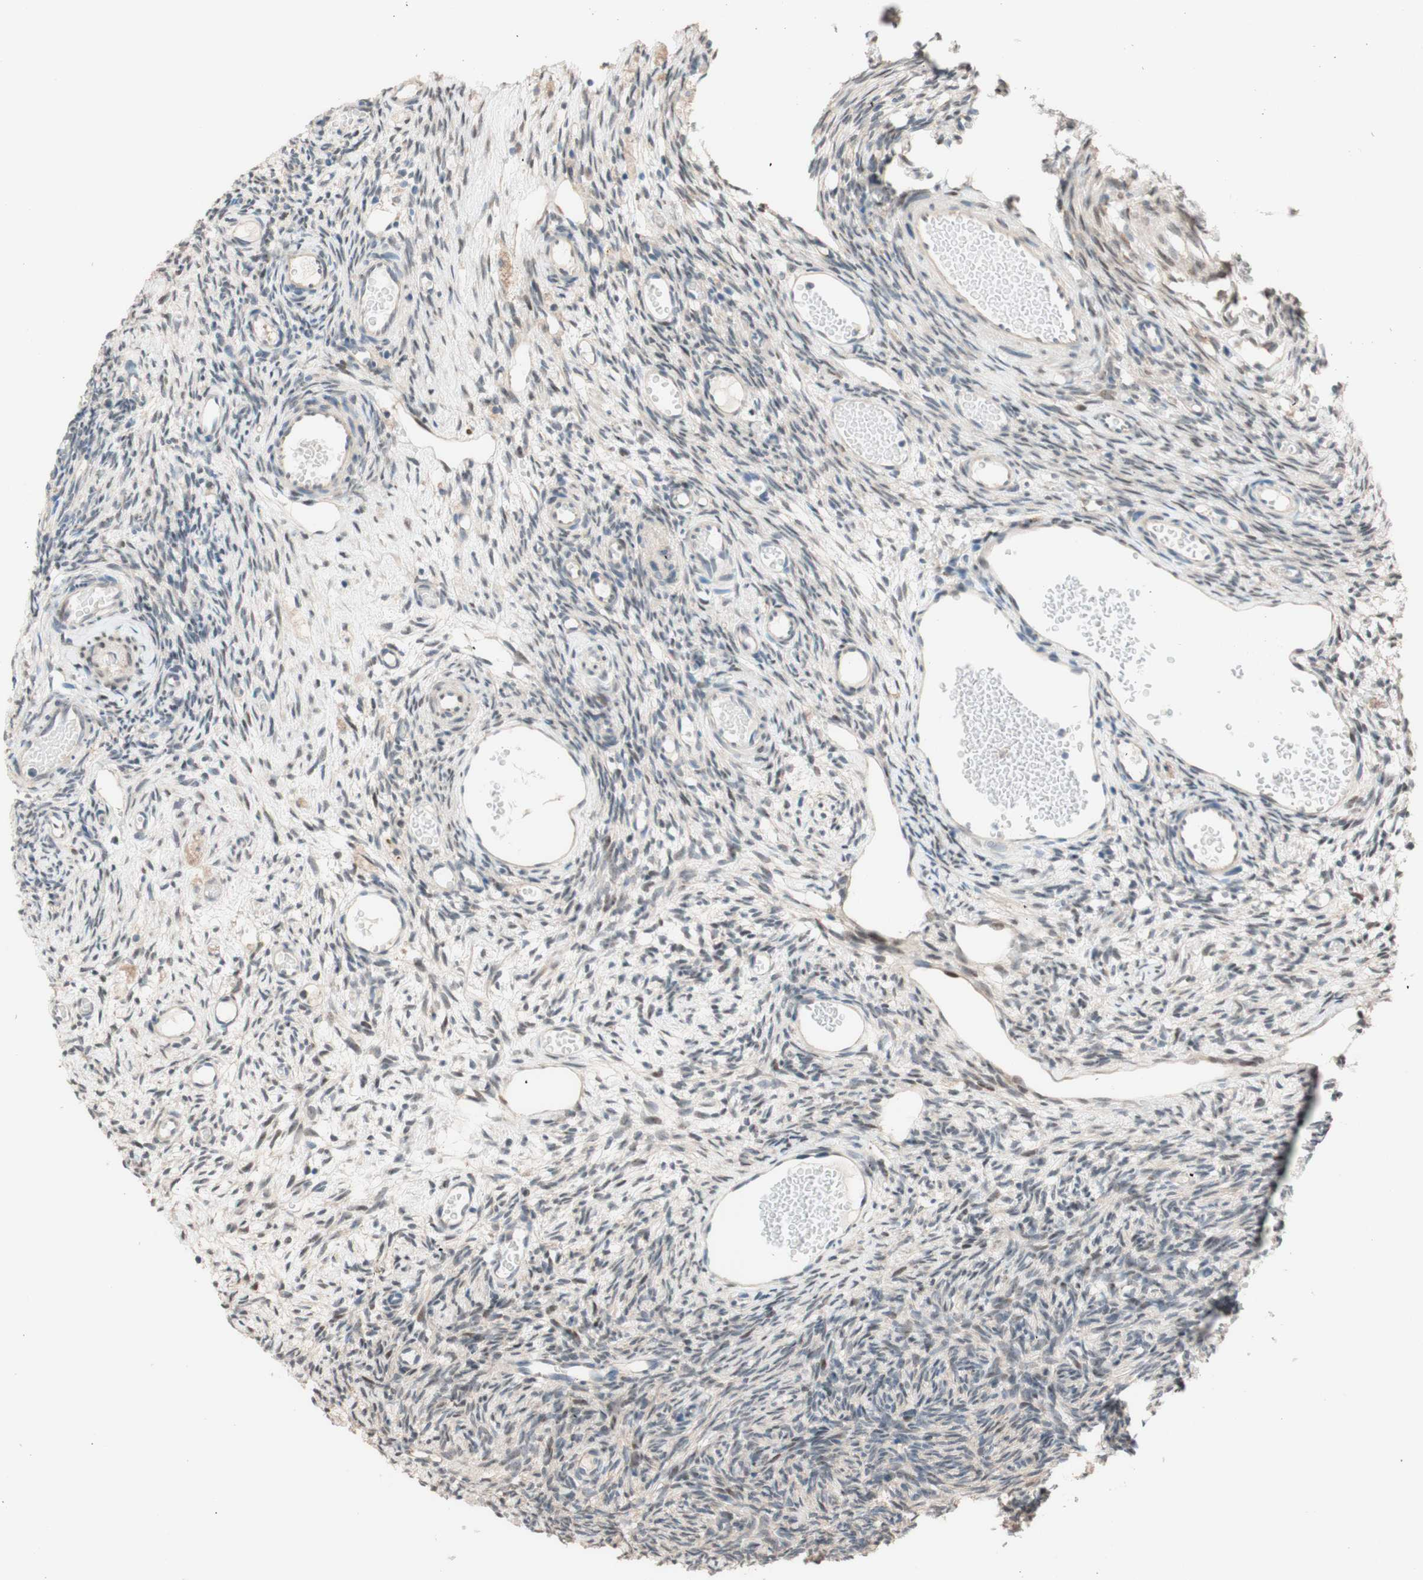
{"staining": {"intensity": "moderate", "quantity": ">75%", "location": "cytoplasmic/membranous"}, "tissue": "ovary", "cell_type": "Follicle cells", "image_type": "normal", "snomed": [{"axis": "morphology", "description": "Normal tissue, NOS"}, {"axis": "topography", "description": "Ovary"}], "caption": "Immunohistochemical staining of unremarkable ovary demonstrates moderate cytoplasmic/membranous protein staining in approximately >75% of follicle cells.", "gene": "CCNC", "patient": {"sex": "female", "age": 35}}